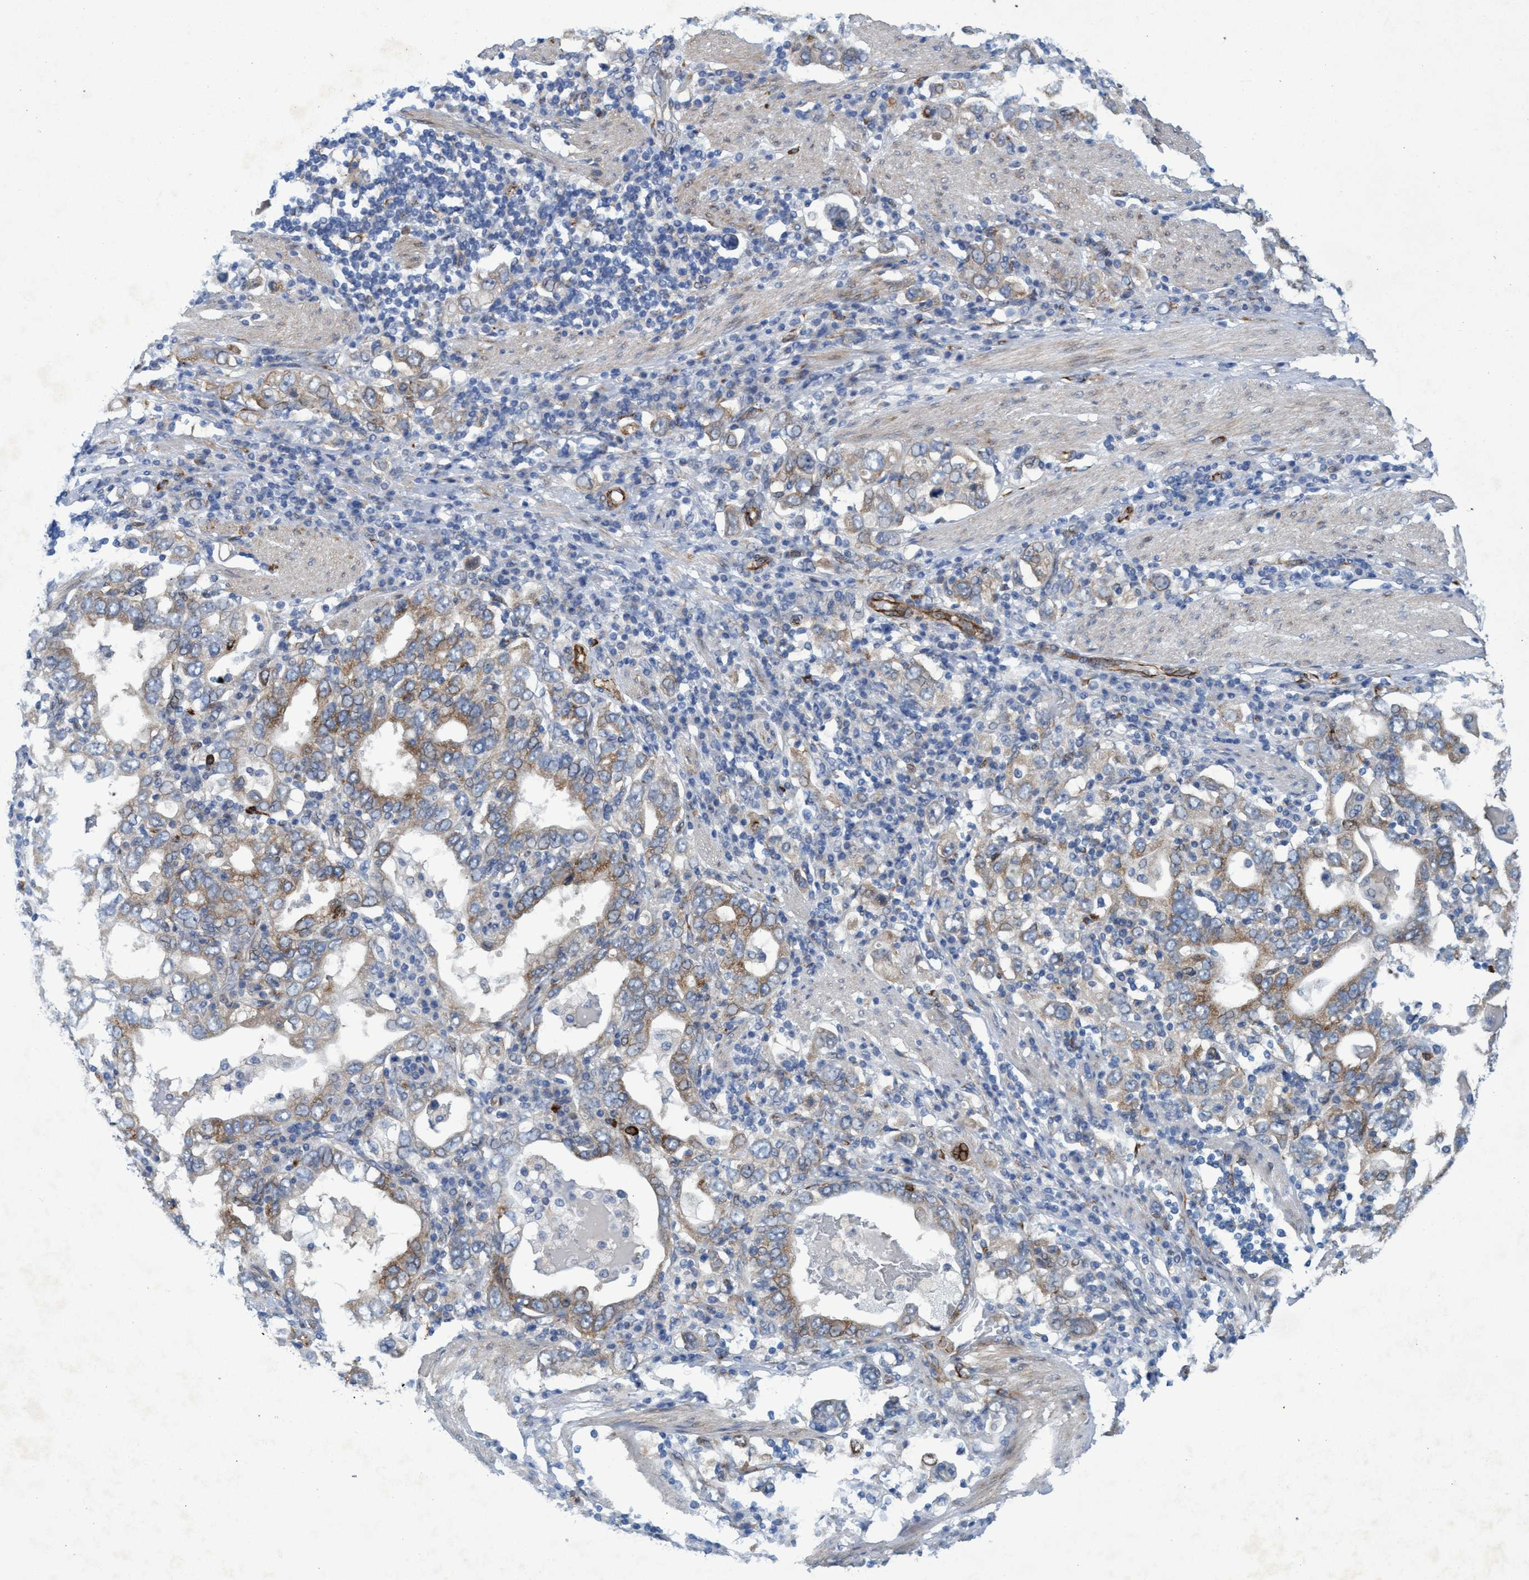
{"staining": {"intensity": "weak", "quantity": "25%-75%", "location": "cytoplasmic/membranous"}, "tissue": "stomach cancer", "cell_type": "Tumor cells", "image_type": "cancer", "snomed": [{"axis": "morphology", "description": "Adenocarcinoma, NOS"}, {"axis": "topography", "description": "Stomach, upper"}], "caption": "Weak cytoplasmic/membranous staining is present in about 25%-75% of tumor cells in adenocarcinoma (stomach).", "gene": "SLC43A2", "patient": {"sex": "male", "age": 62}}